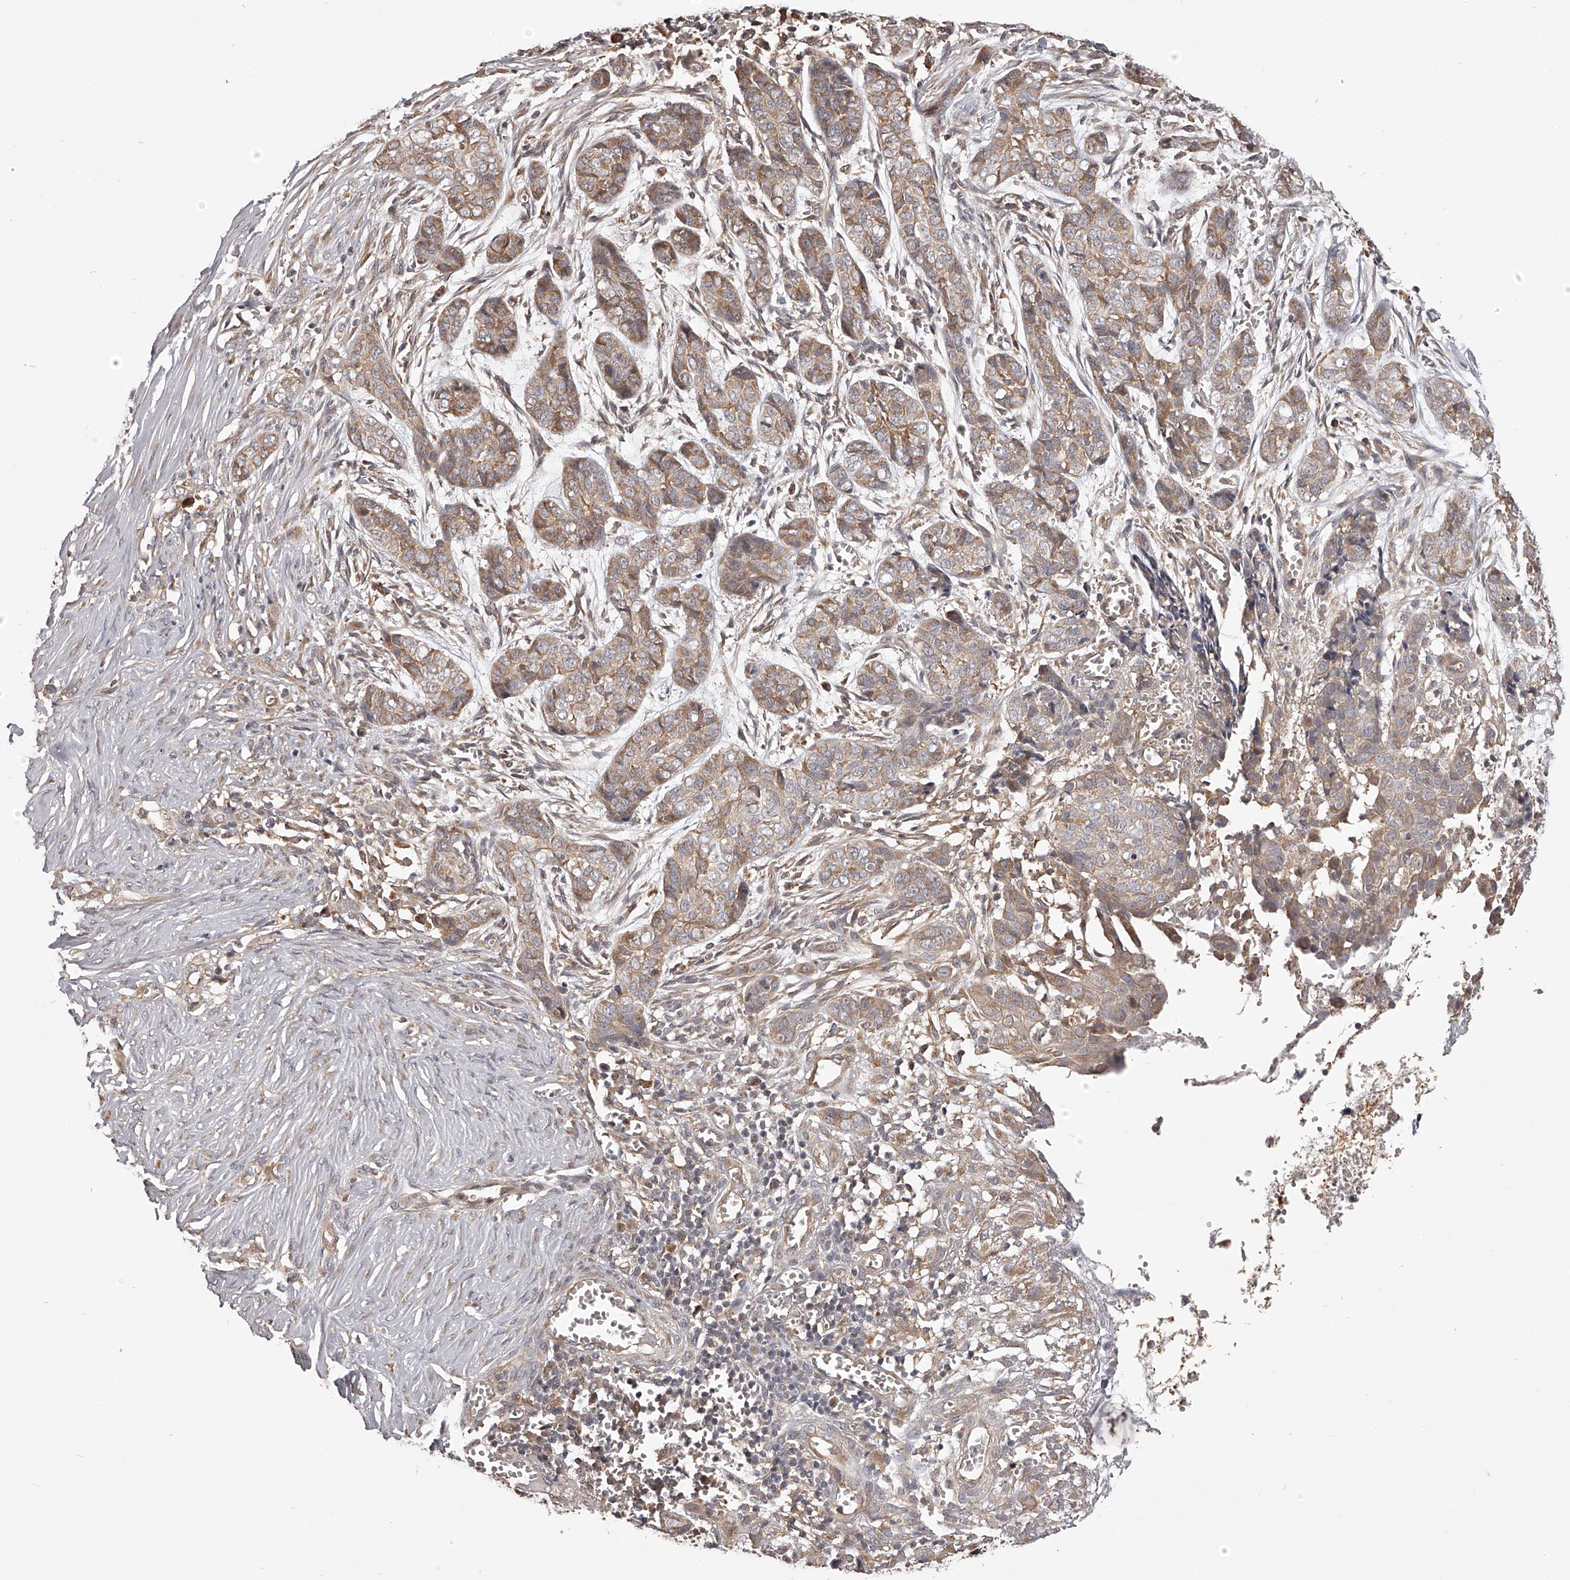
{"staining": {"intensity": "moderate", "quantity": ">75%", "location": "cytoplasmic/membranous"}, "tissue": "skin cancer", "cell_type": "Tumor cells", "image_type": "cancer", "snomed": [{"axis": "morphology", "description": "Basal cell carcinoma"}, {"axis": "topography", "description": "Skin"}], "caption": "This is an image of IHC staining of skin cancer, which shows moderate positivity in the cytoplasmic/membranous of tumor cells.", "gene": "ZNF582", "patient": {"sex": "female", "age": 64}}